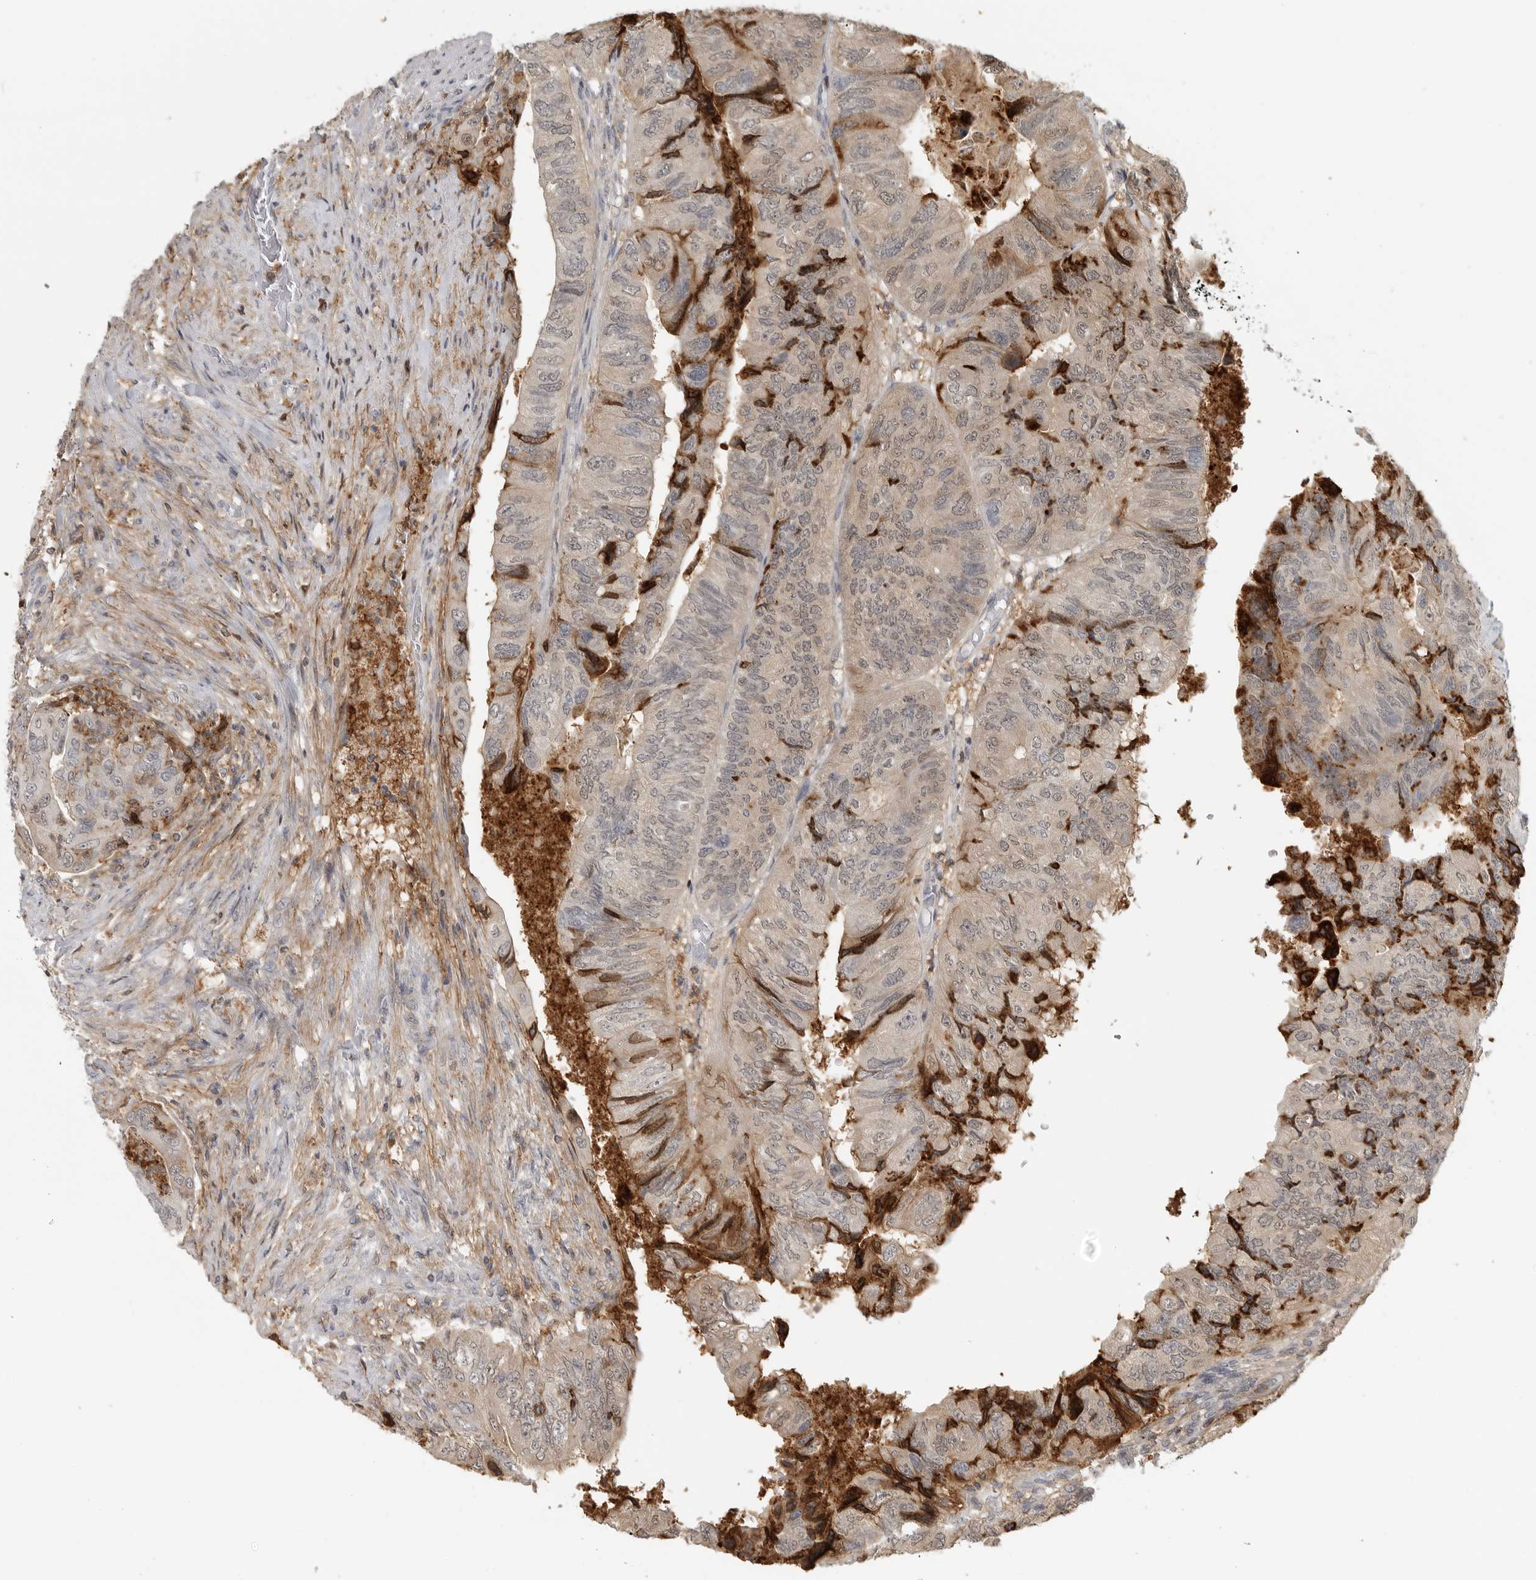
{"staining": {"intensity": "strong", "quantity": "<25%", "location": "cytoplasmic/membranous"}, "tissue": "colorectal cancer", "cell_type": "Tumor cells", "image_type": "cancer", "snomed": [{"axis": "morphology", "description": "Adenocarcinoma, NOS"}, {"axis": "topography", "description": "Rectum"}], "caption": "This is an image of IHC staining of colorectal cancer (adenocarcinoma), which shows strong expression in the cytoplasmic/membranous of tumor cells.", "gene": "ANXA11", "patient": {"sex": "male", "age": 63}}